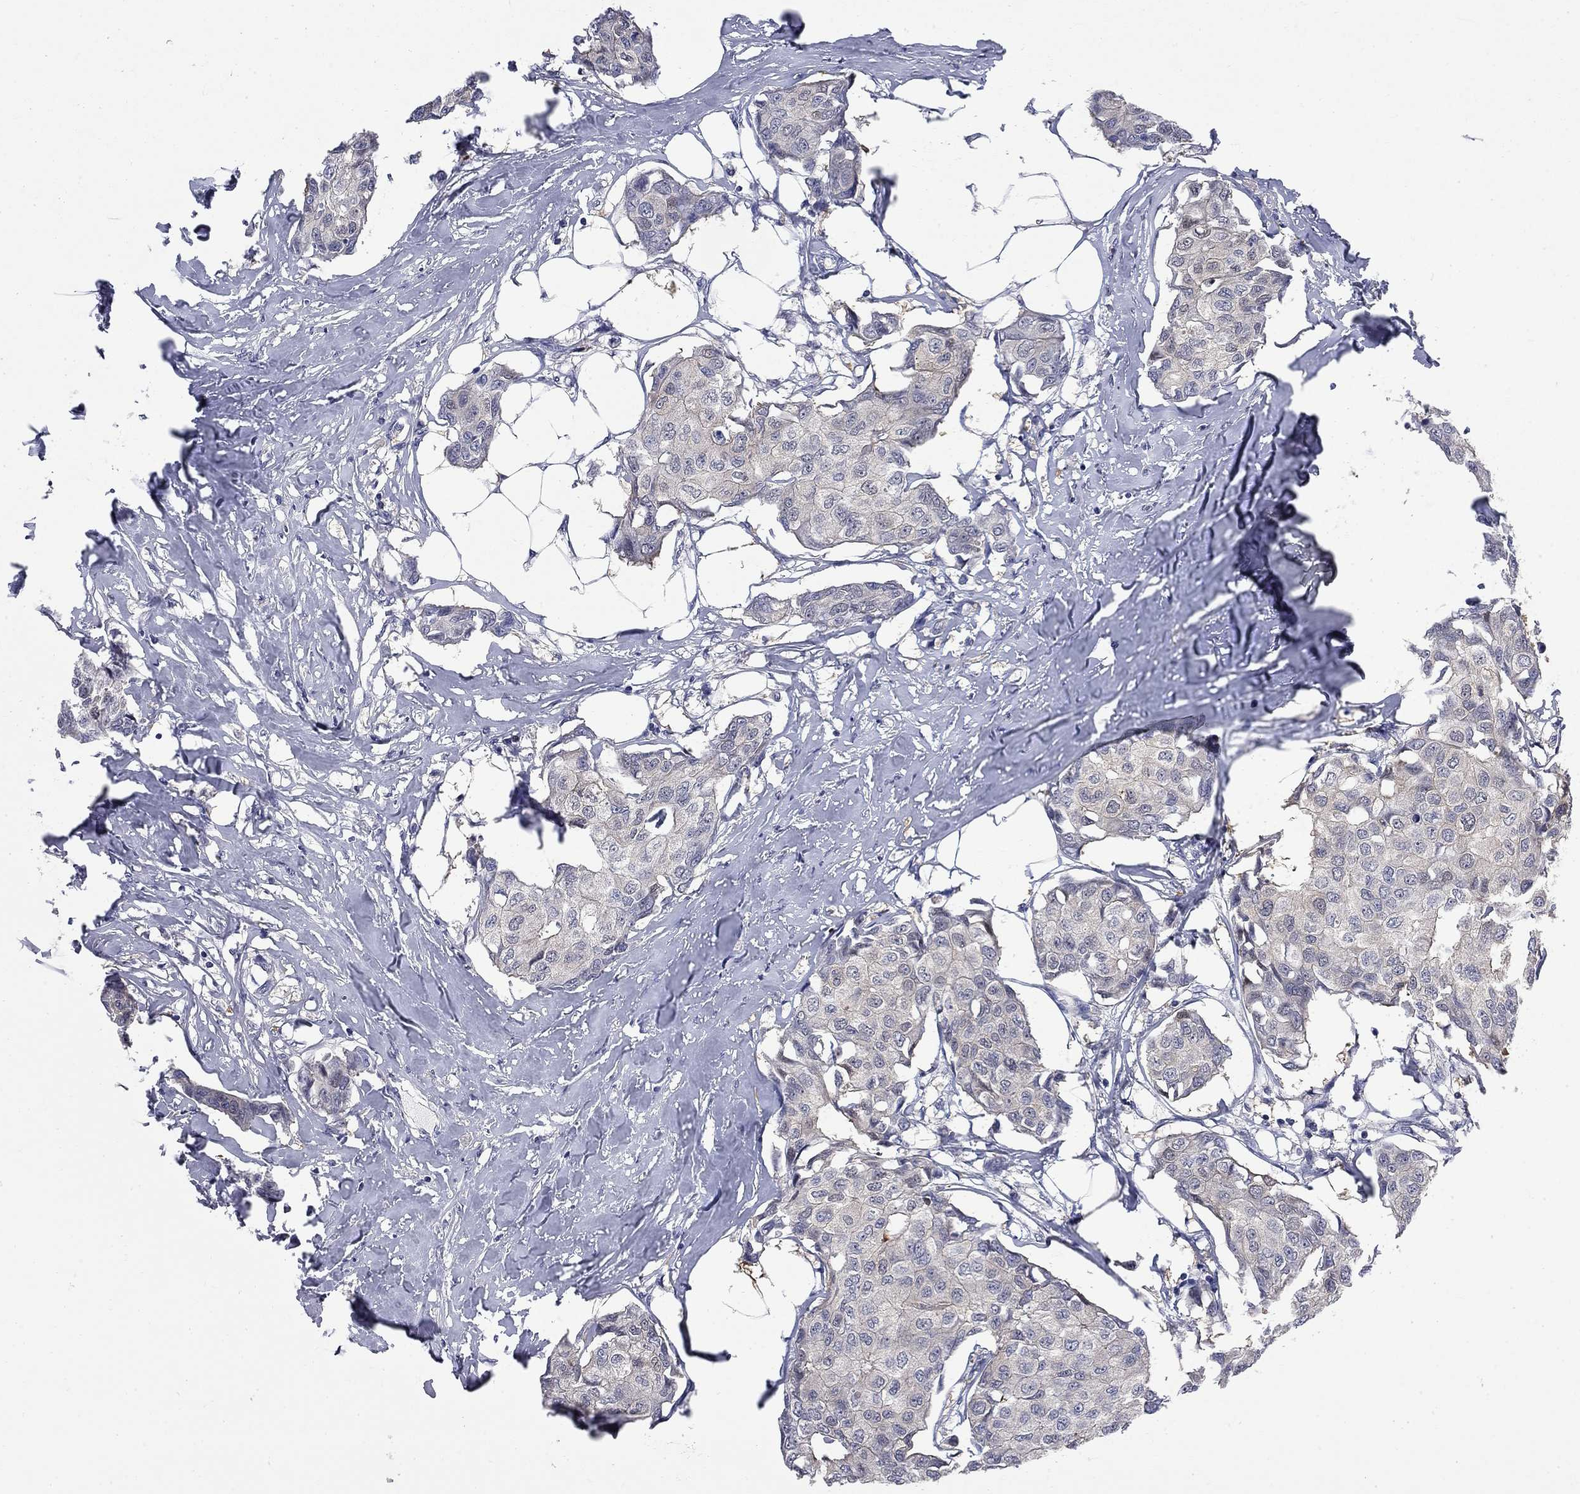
{"staining": {"intensity": "negative", "quantity": "none", "location": "none"}, "tissue": "breast cancer", "cell_type": "Tumor cells", "image_type": "cancer", "snomed": [{"axis": "morphology", "description": "Duct carcinoma"}, {"axis": "topography", "description": "Breast"}], "caption": "Tumor cells are negative for protein expression in human breast cancer (invasive ductal carcinoma). The staining was performed using DAB to visualize the protein expression in brown, while the nuclei were stained in blue with hematoxylin (Magnification: 20x).", "gene": "GALNT8", "patient": {"sex": "female", "age": 80}}